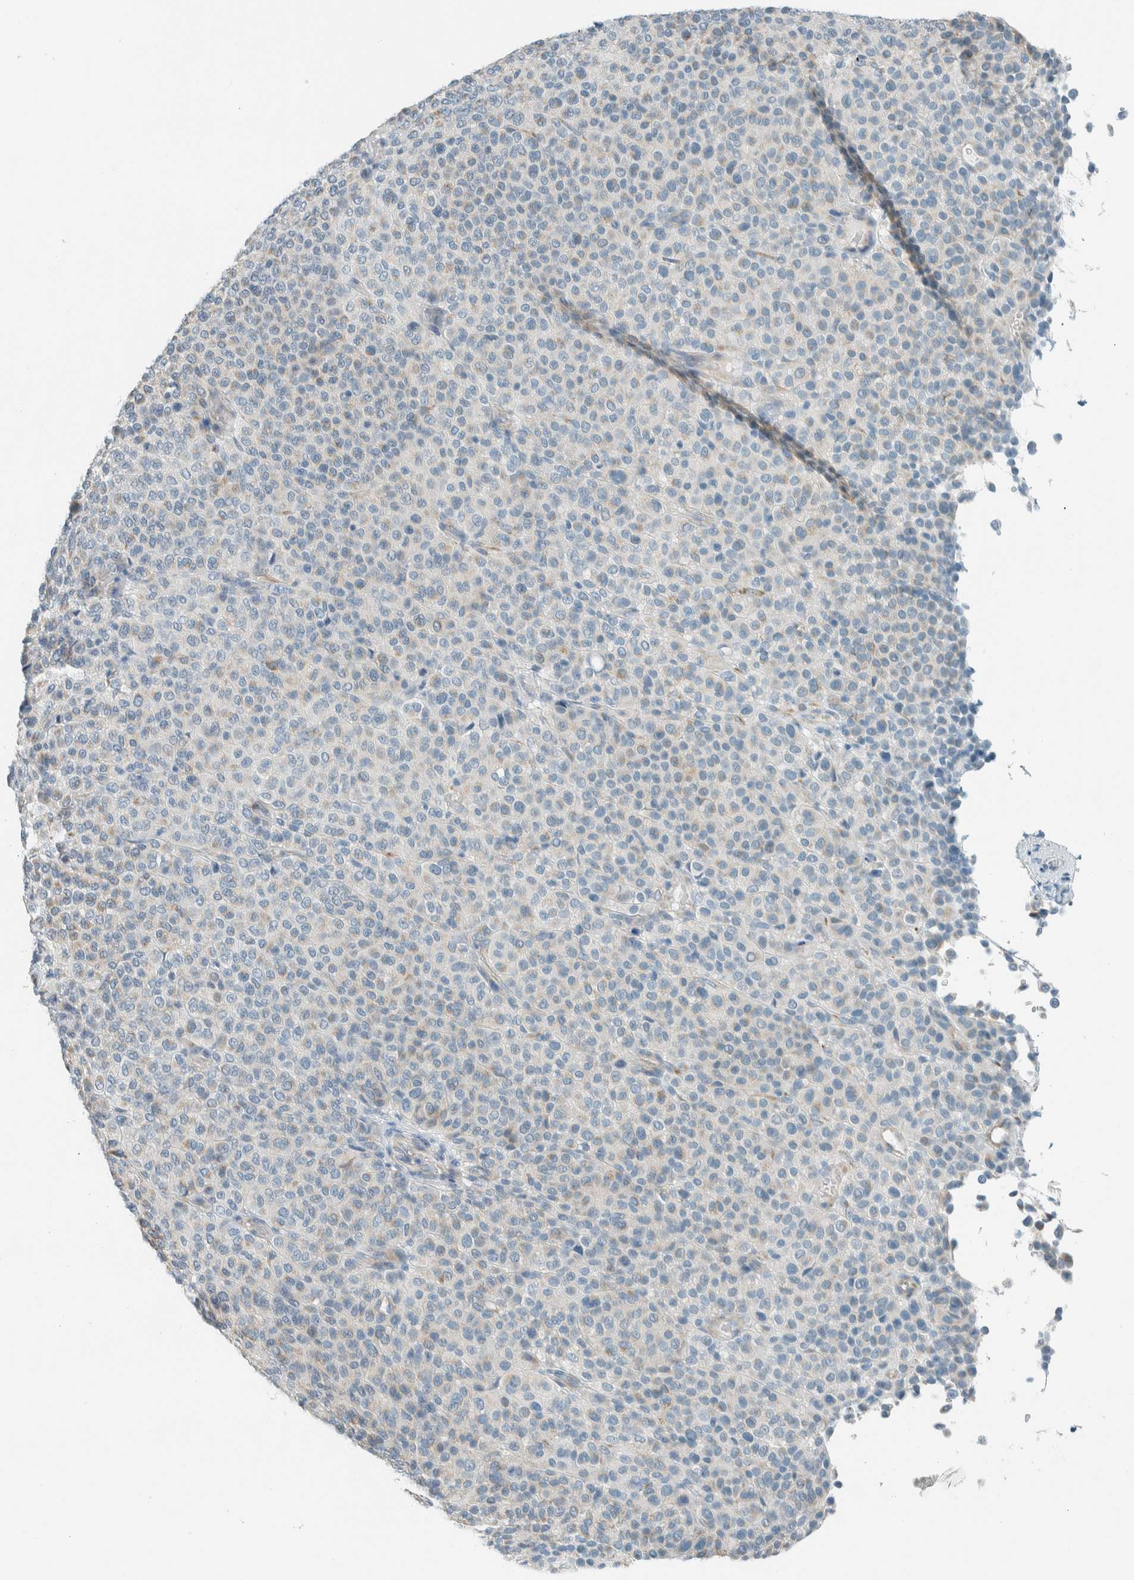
{"staining": {"intensity": "negative", "quantity": "none", "location": "none"}, "tissue": "melanoma", "cell_type": "Tumor cells", "image_type": "cancer", "snomed": [{"axis": "morphology", "description": "Malignant melanoma, Metastatic site"}, {"axis": "topography", "description": "Pancreas"}], "caption": "Immunohistochemistry image of neoplastic tissue: melanoma stained with DAB (3,3'-diaminobenzidine) demonstrates no significant protein staining in tumor cells.", "gene": "ALDH7A1", "patient": {"sex": "female", "age": 30}}